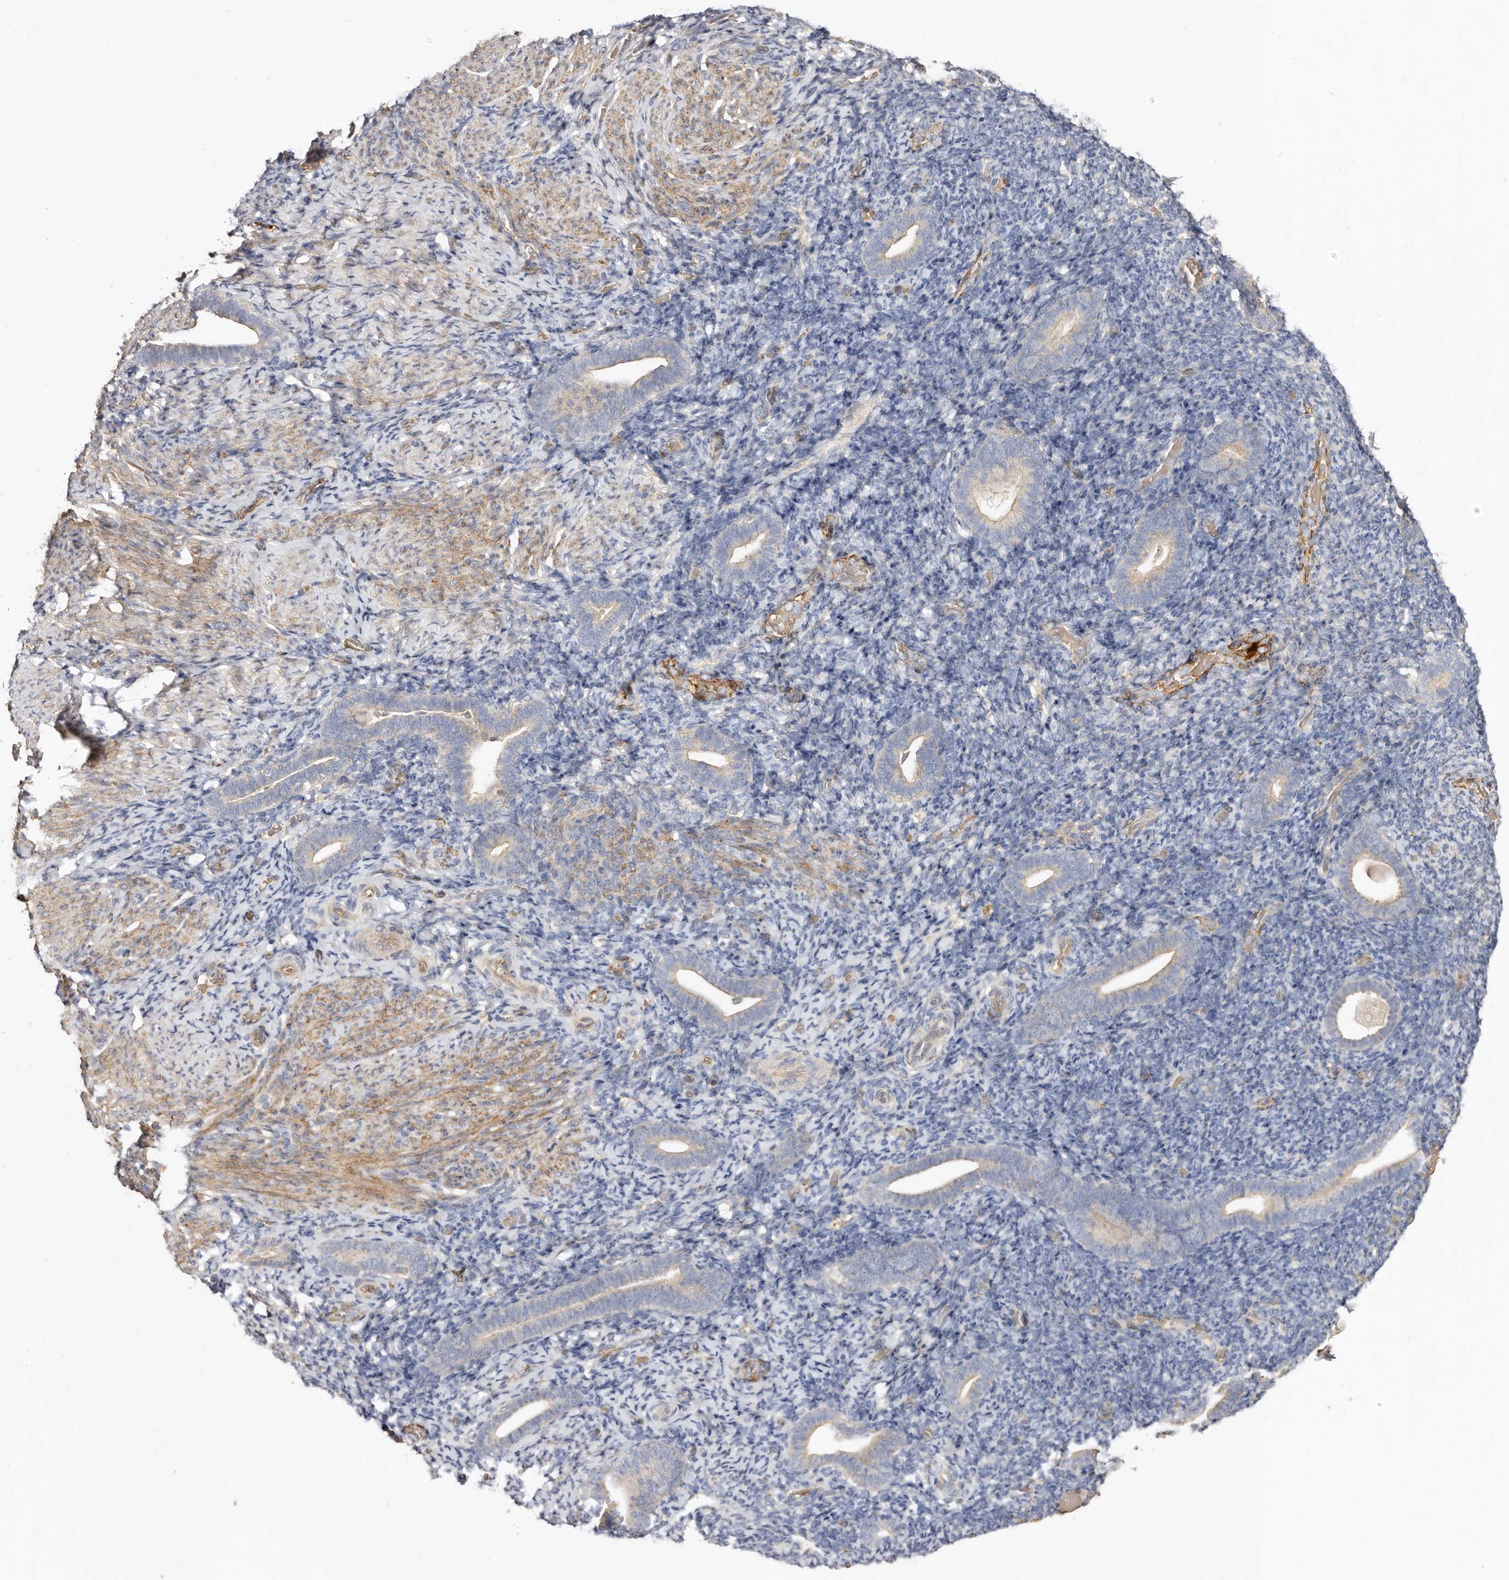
{"staining": {"intensity": "weak", "quantity": "25%-75%", "location": "cytoplasmic/membranous"}, "tissue": "endometrium", "cell_type": "Cells in endometrial stroma", "image_type": "normal", "snomed": [{"axis": "morphology", "description": "Normal tissue, NOS"}, {"axis": "topography", "description": "Endometrium"}], "caption": "Brown immunohistochemical staining in normal human endometrium shows weak cytoplasmic/membranous expression in about 25%-75% of cells in endometrial stroma.", "gene": "ADAMTS9", "patient": {"sex": "female", "age": 51}}